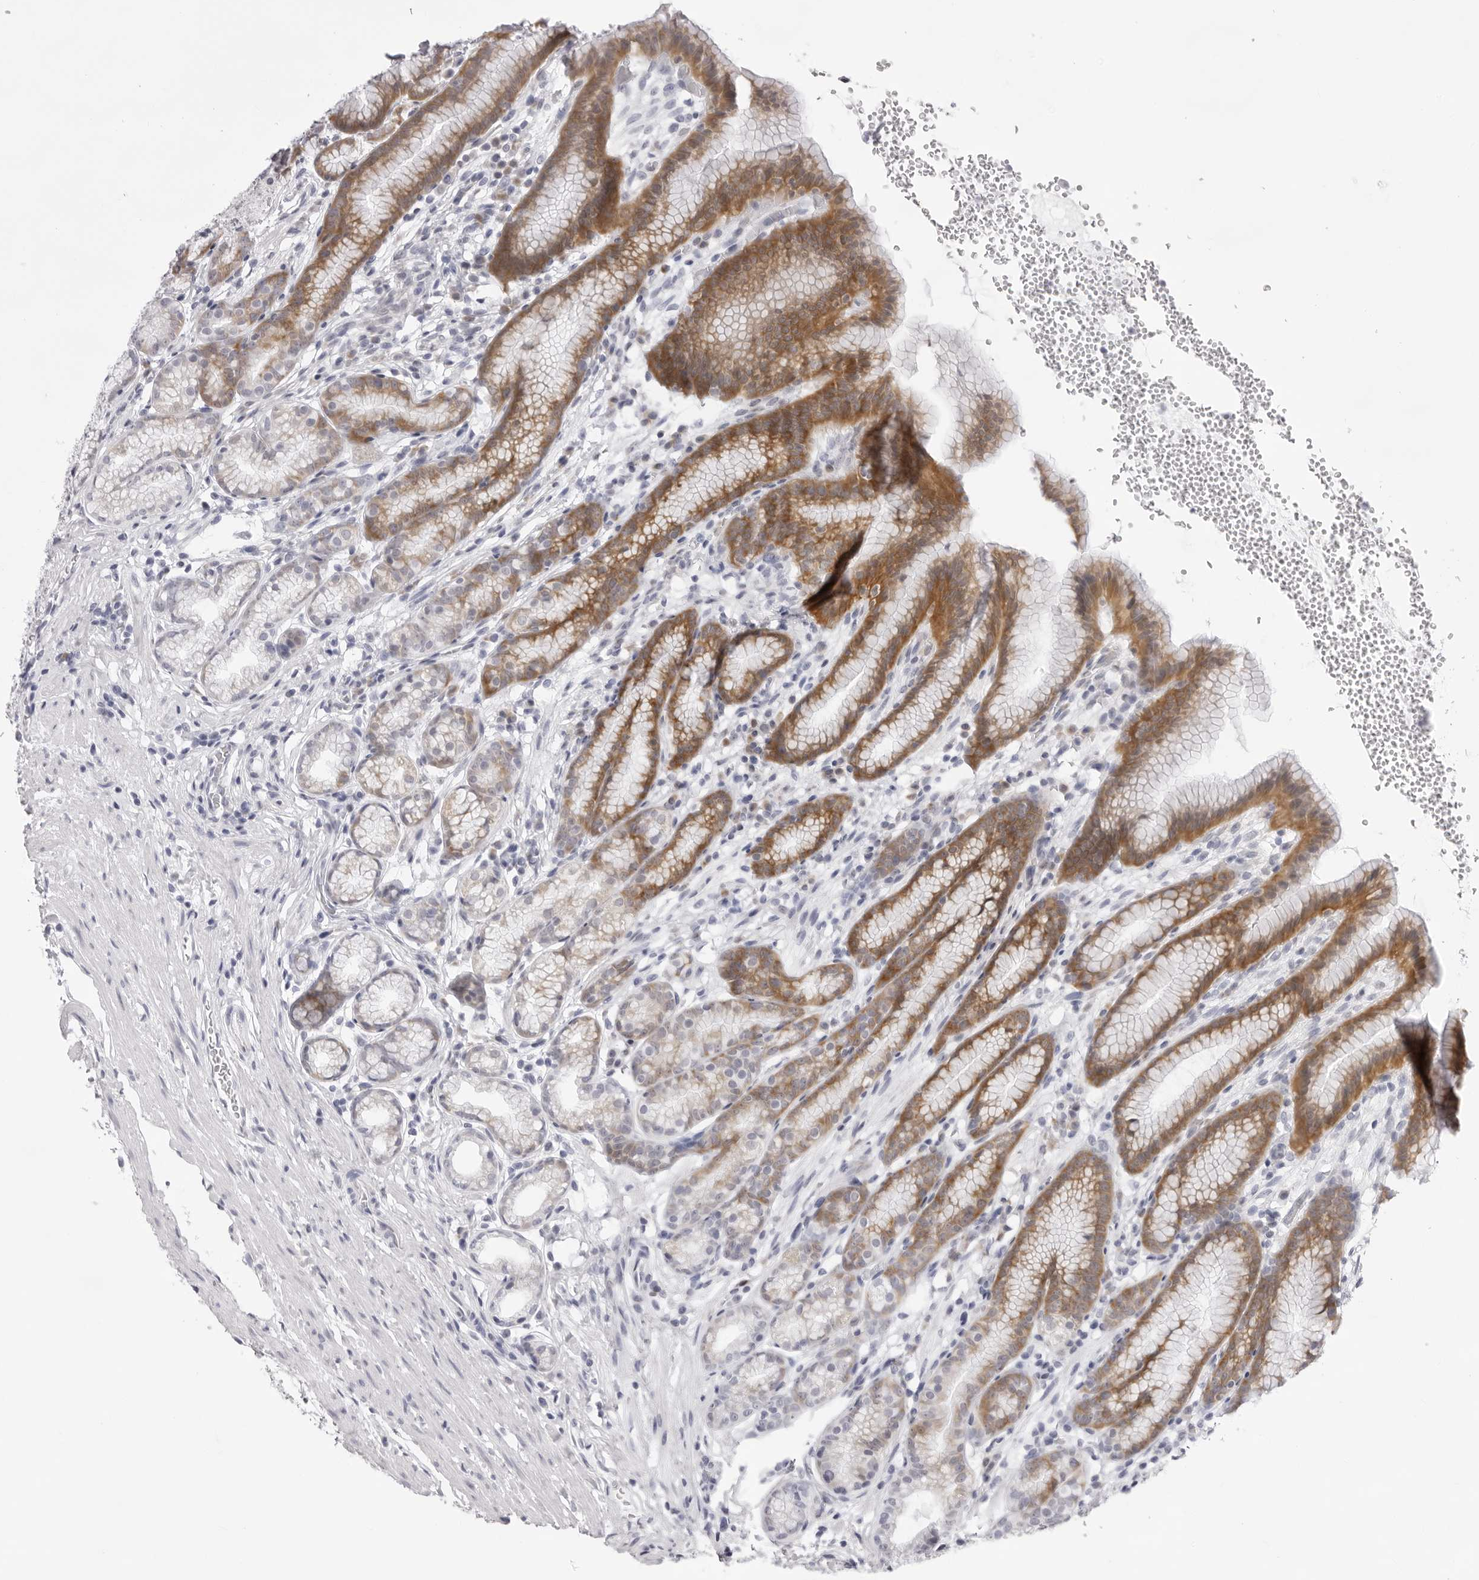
{"staining": {"intensity": "moderate", "quantity": "25%-75%", "location": "cytoplasmic/membranous"}, "tissue": "stomach", "cell_type": "Glandular cells", "image_type": "normal", "snomed": [{"axis": "morphology", "description": "Normal tissue, NOS"}, {"axis": "topography", "description": "Stomach"}], "caption": "Moderate cytoplasmic/membranous protein positivity is present in about 25%-75% of glandular cells in stomach. (IHC, brightfield microscopy, high magnification).", "gene": "SMIM2", "patient": {"sex": "male", "age": 42}}